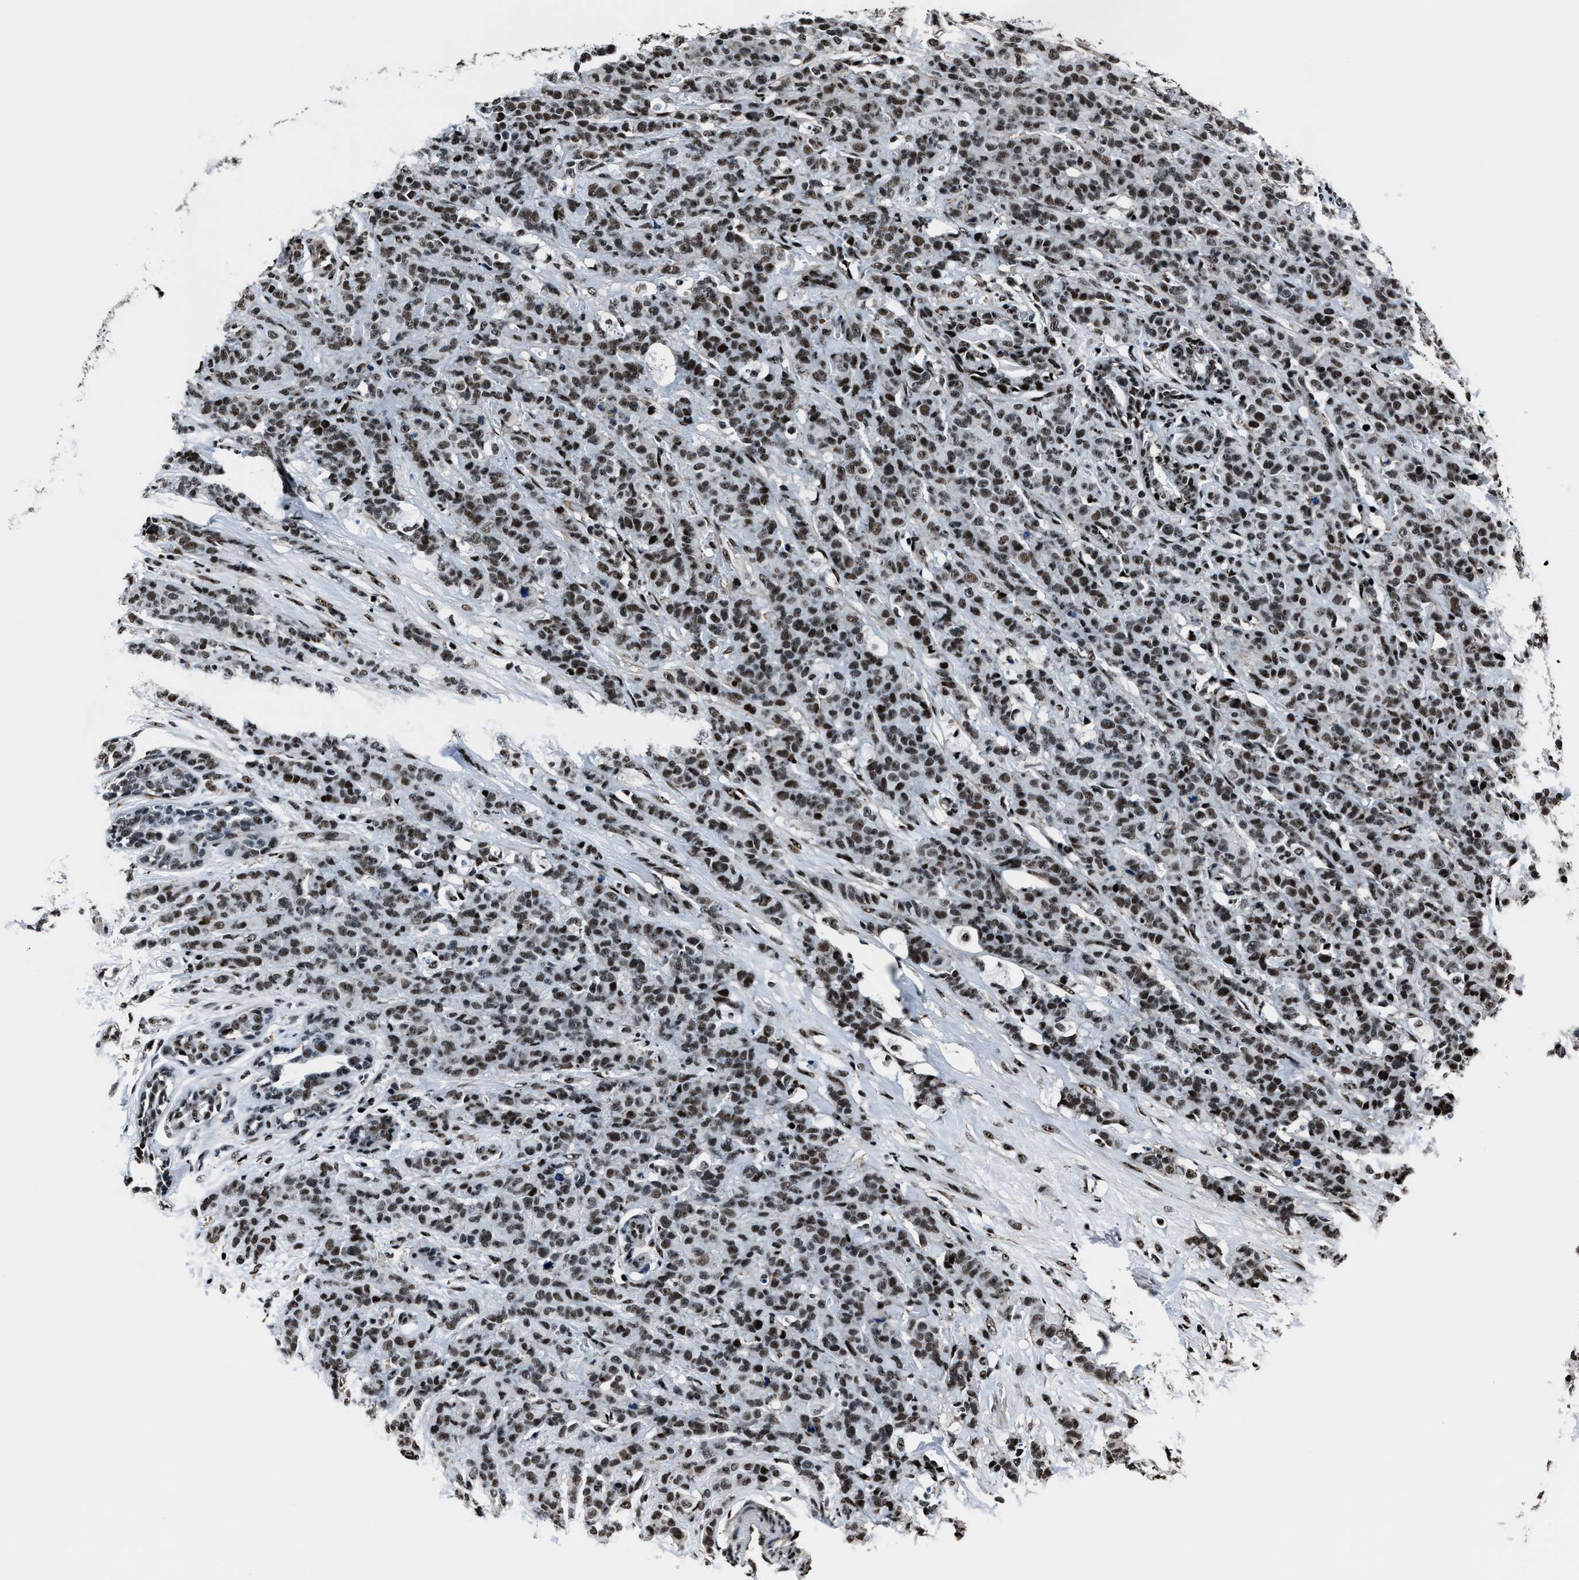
{"staining": {"intensity": "moderate", "quantity": ">75%", "location": "nuclear"}, "tissue": "breast cancer", "cell_type": "Tumor cells", "image_type": "cancer", "snomed": [{"axis": "morphology", "description": "Normal tissue, NOS"}, {"axis": "morphology", "description": "Duct carcinoma"}, {"axis": "topography", "description": "Breast"}], "caption": "Moderate nuclear protein staining is identified in about >75% of tumor cells in breast cancer. (DAB IHC with brightfield microscopy, high magnification).", "gene": "PPIE", "patient": {"sex": "female", "age": 40}}